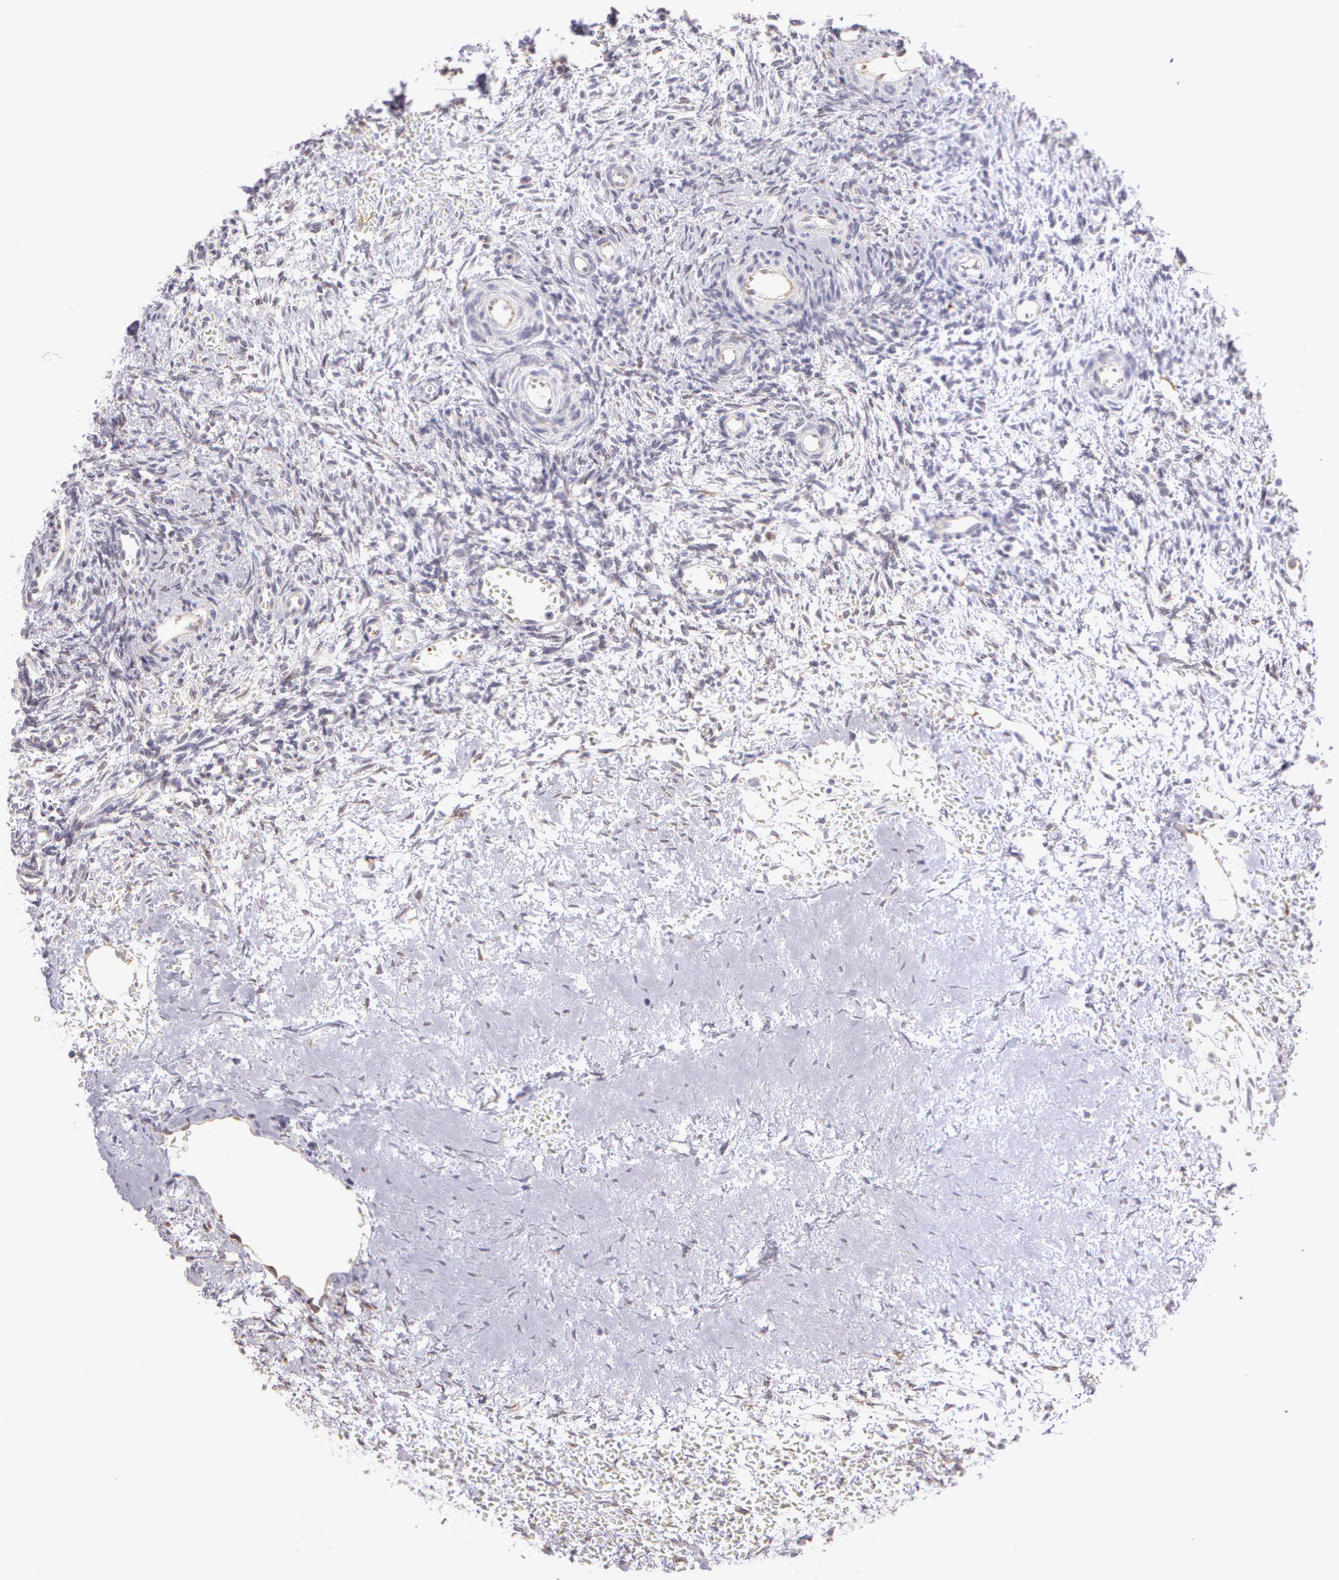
{"staining": {"intensity": "weak", "quantity": "25%-75%", "location": "cytoplasmic/membranous"}, "tissue": "ovary", "cell_type": "Ovarian stroma cells", "image_type": "normal", "snomed": [{"axis": "morphology", "description": "Normal tissue, NOS"}, {"axis": "topography", "description": "Ovary"}], "caption": "This micrograph displays IHC staining of normal ovary, with low weak cytoplasmic/membranous staining in approximately 25%-75% of ovarian stroma cells.", "gene": "APP", "patient": {"sex": "female", "age": 39}}